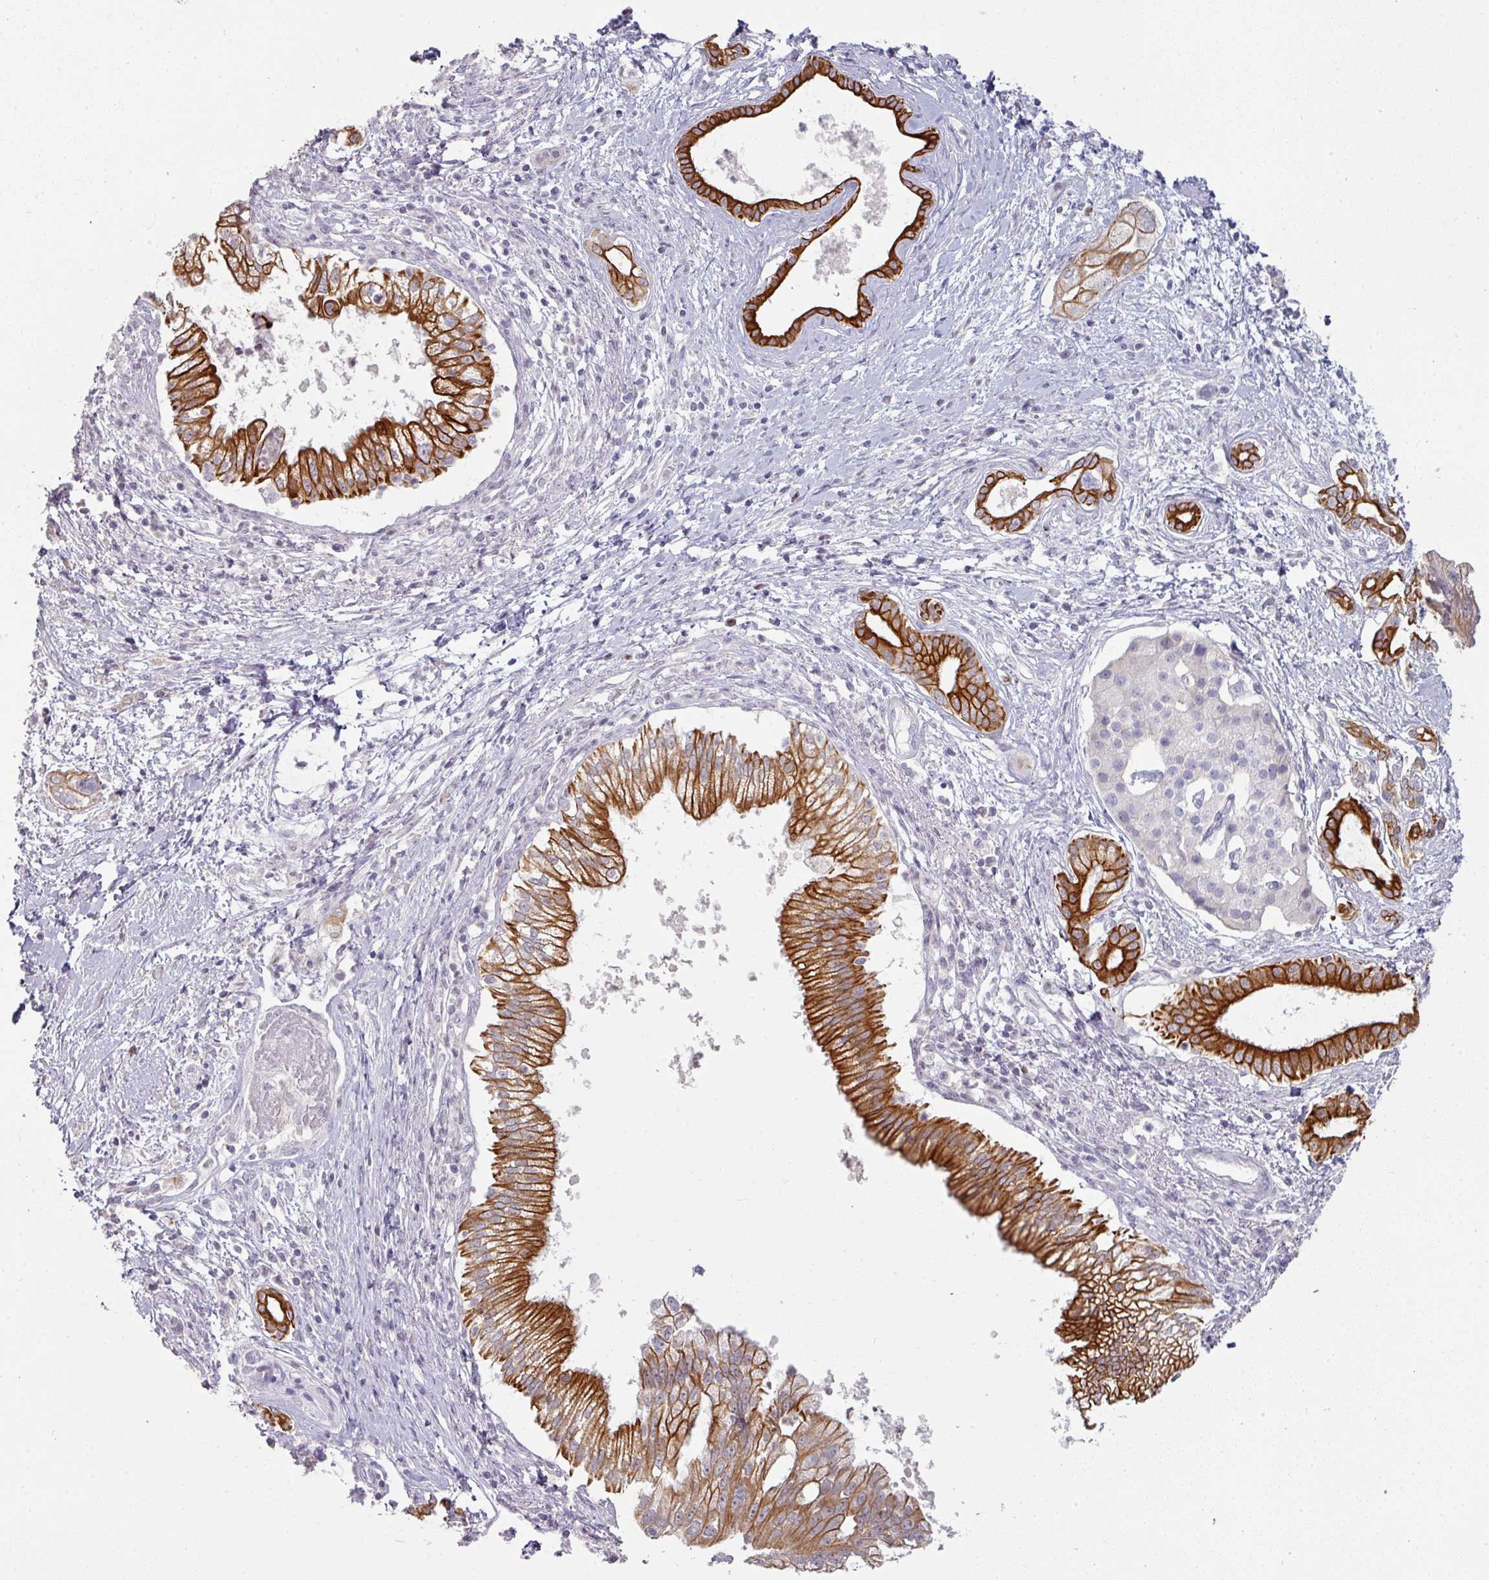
{"staining": {"intensity": "strong", "quantity": ">75%", "location": "cytoplasmic/membranous"}, "tissue": "pancreatic cancer", "cell_type": "Tumor cells", "image_type": "cancer", "snomed": [{"axis": "morphology", "description": "Adenocarcinoma, NOS"}, {"axis": "topography", "description": "Pancreas"}], "caption": "Strong cytoplasmic/membranous expression is appreciated in approximately >75% of tumor cells in pancreatic cancer (adenocarcinoma).", "gene": "GTF2H3", "patient": {"sex": "male", "age": 70}}